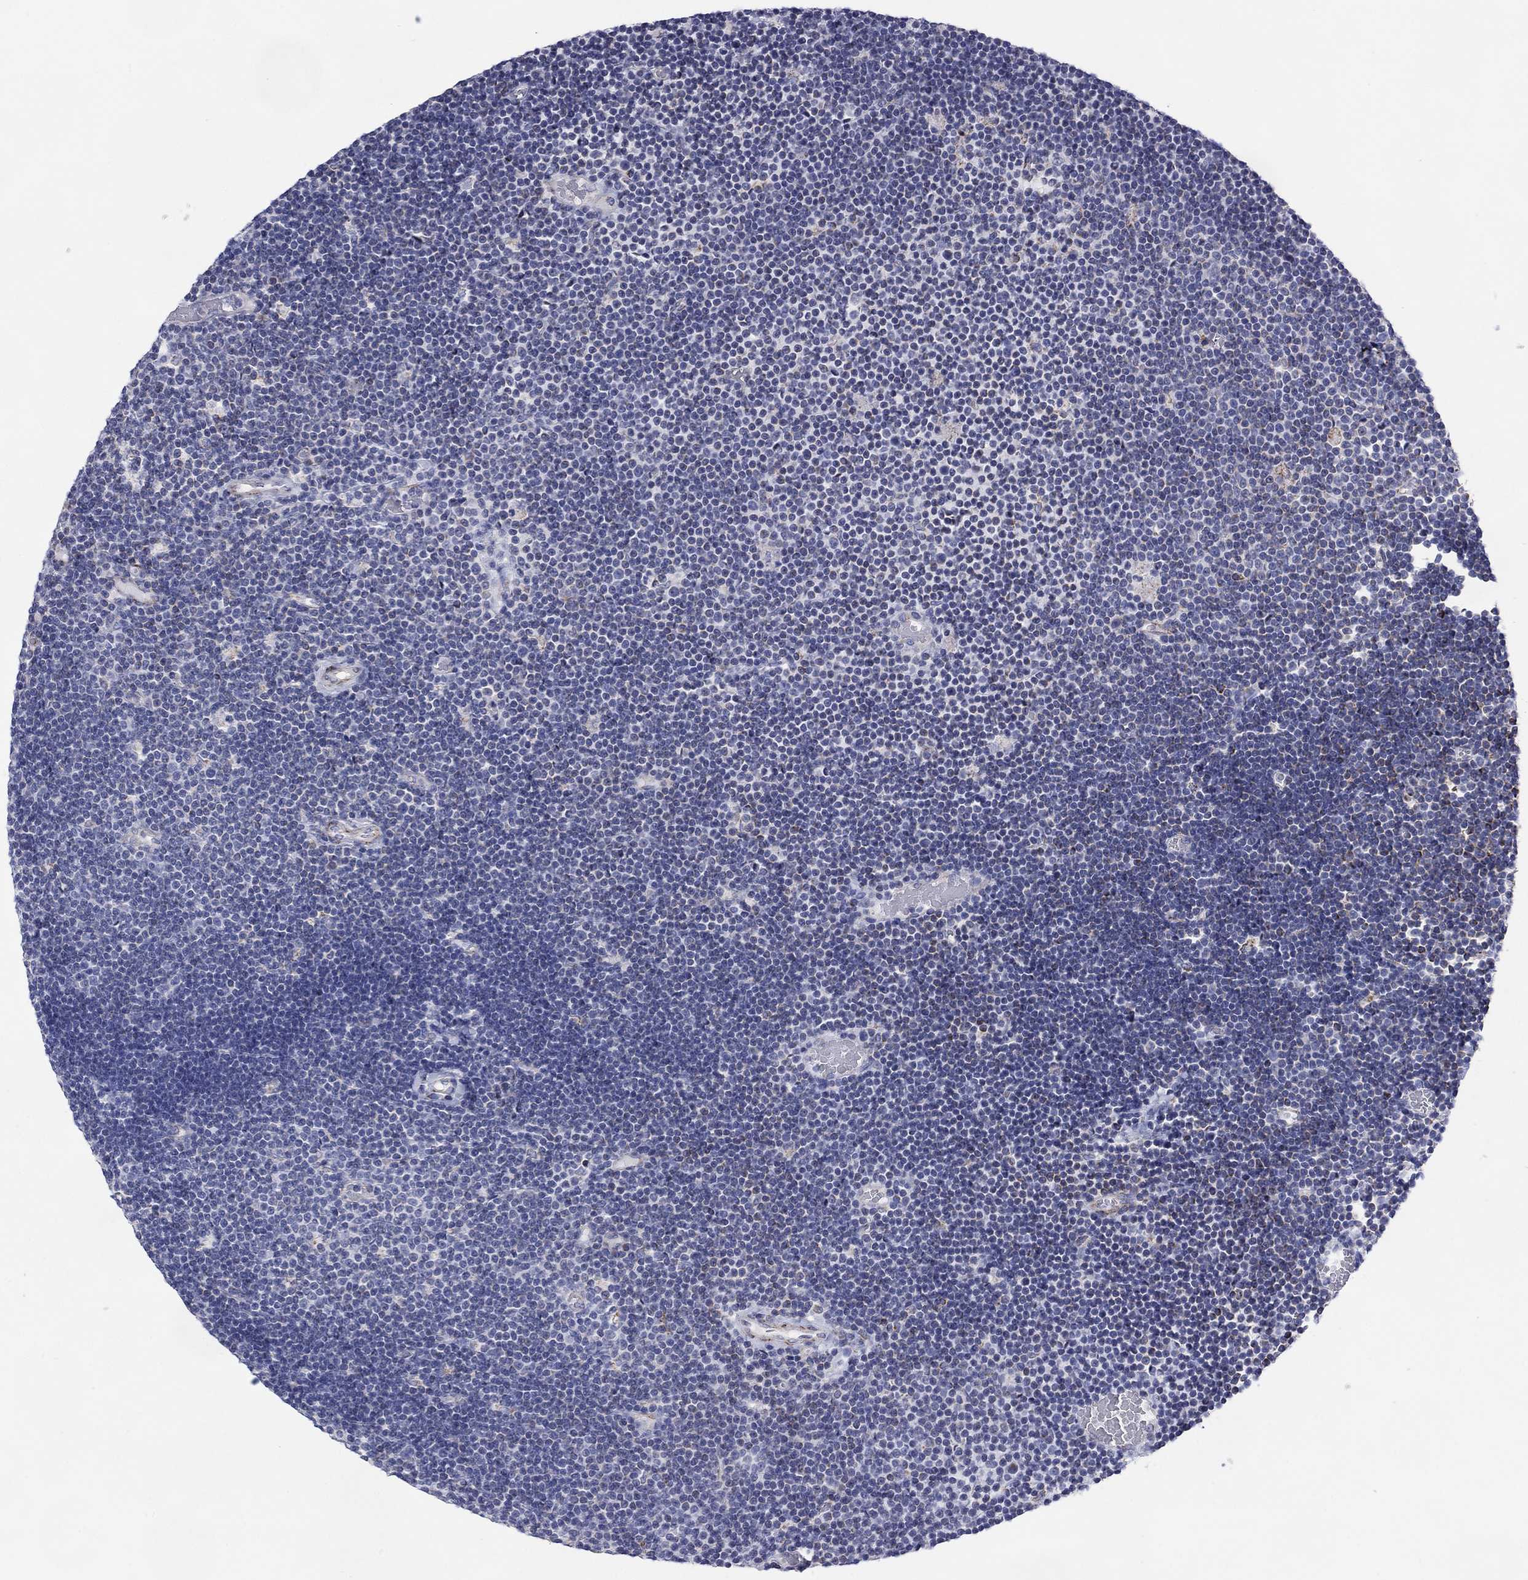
{"staining": {"intensity": "negative", "quantity": "none", "location": "none"}, "tissue": "lymphoma", "cell_type": "Tumor cells", "image_type": "cancer", "snomed": [{"axis": "morphology", "description": "Malignant lymphoma, non-Hodgkin's type, Low grade"}, {"axis": "topography", "description": "Brain"}], "caption": "Micrograph shows no protein expression in tumor cells of lymphoma tissue.", "gene": "MGST3", "patient": {"sex": "female", "age": 66}}